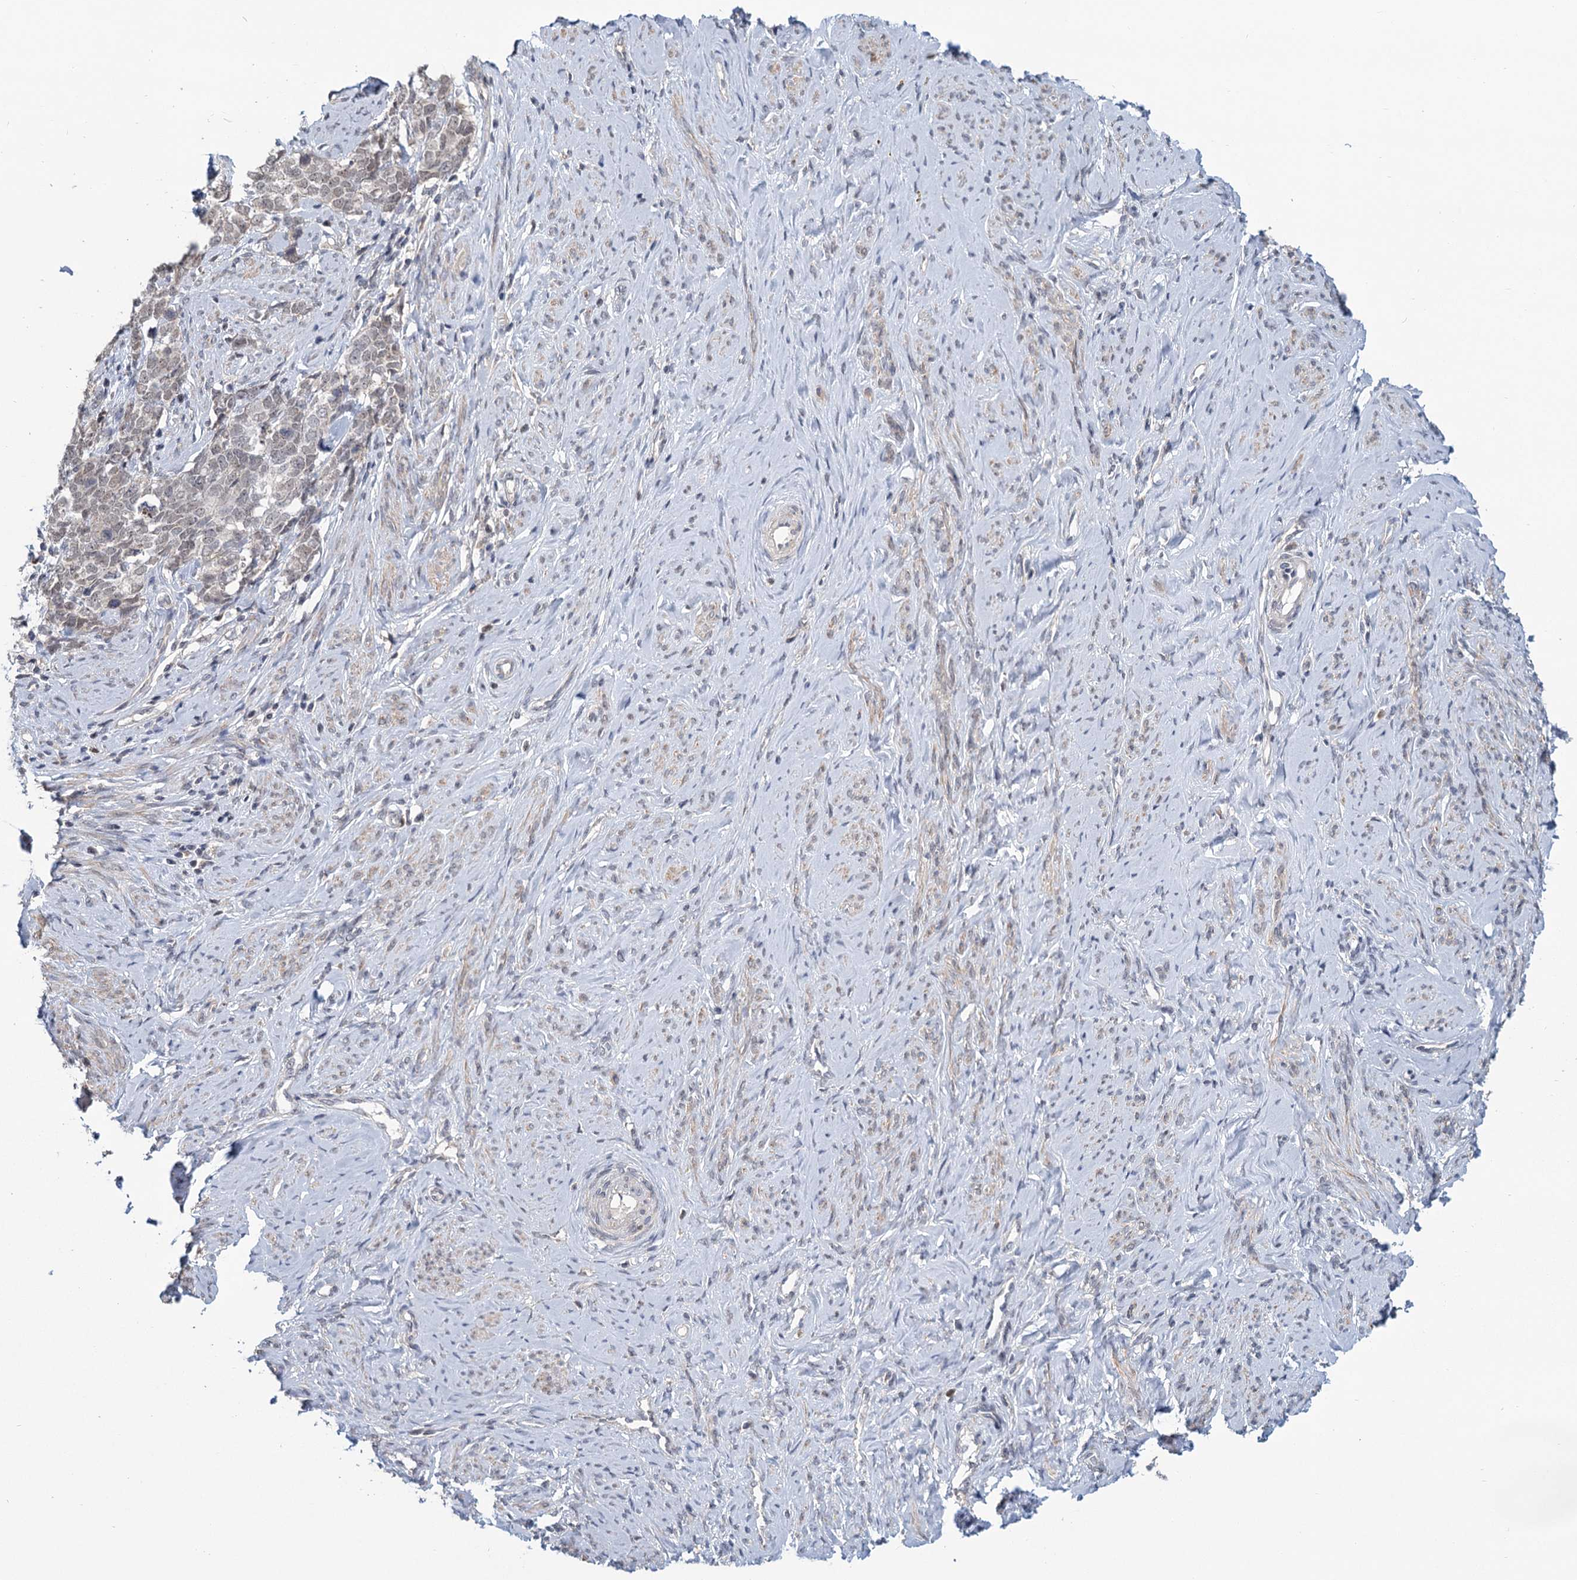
{"staining": {"intensity": "negative", "quantity": "none", "location": "none"}, "tissue": "cervical cancer", "cell_type": "Tumor cells", "image_type": "cancer", "snomed": [{"axis": "morphology", "description": "Squamous cell carcinoma, NOS"}, {"axis": "topography", "description": "Cervix"}], "caption": "This is an immunohistochemistry (IHC) histopathology image of human squamous cell carcinoma (cervical). There is no expression in tumor cells.", "gene": "STAP1", "patient": {"sex": "female", "age": 63}}